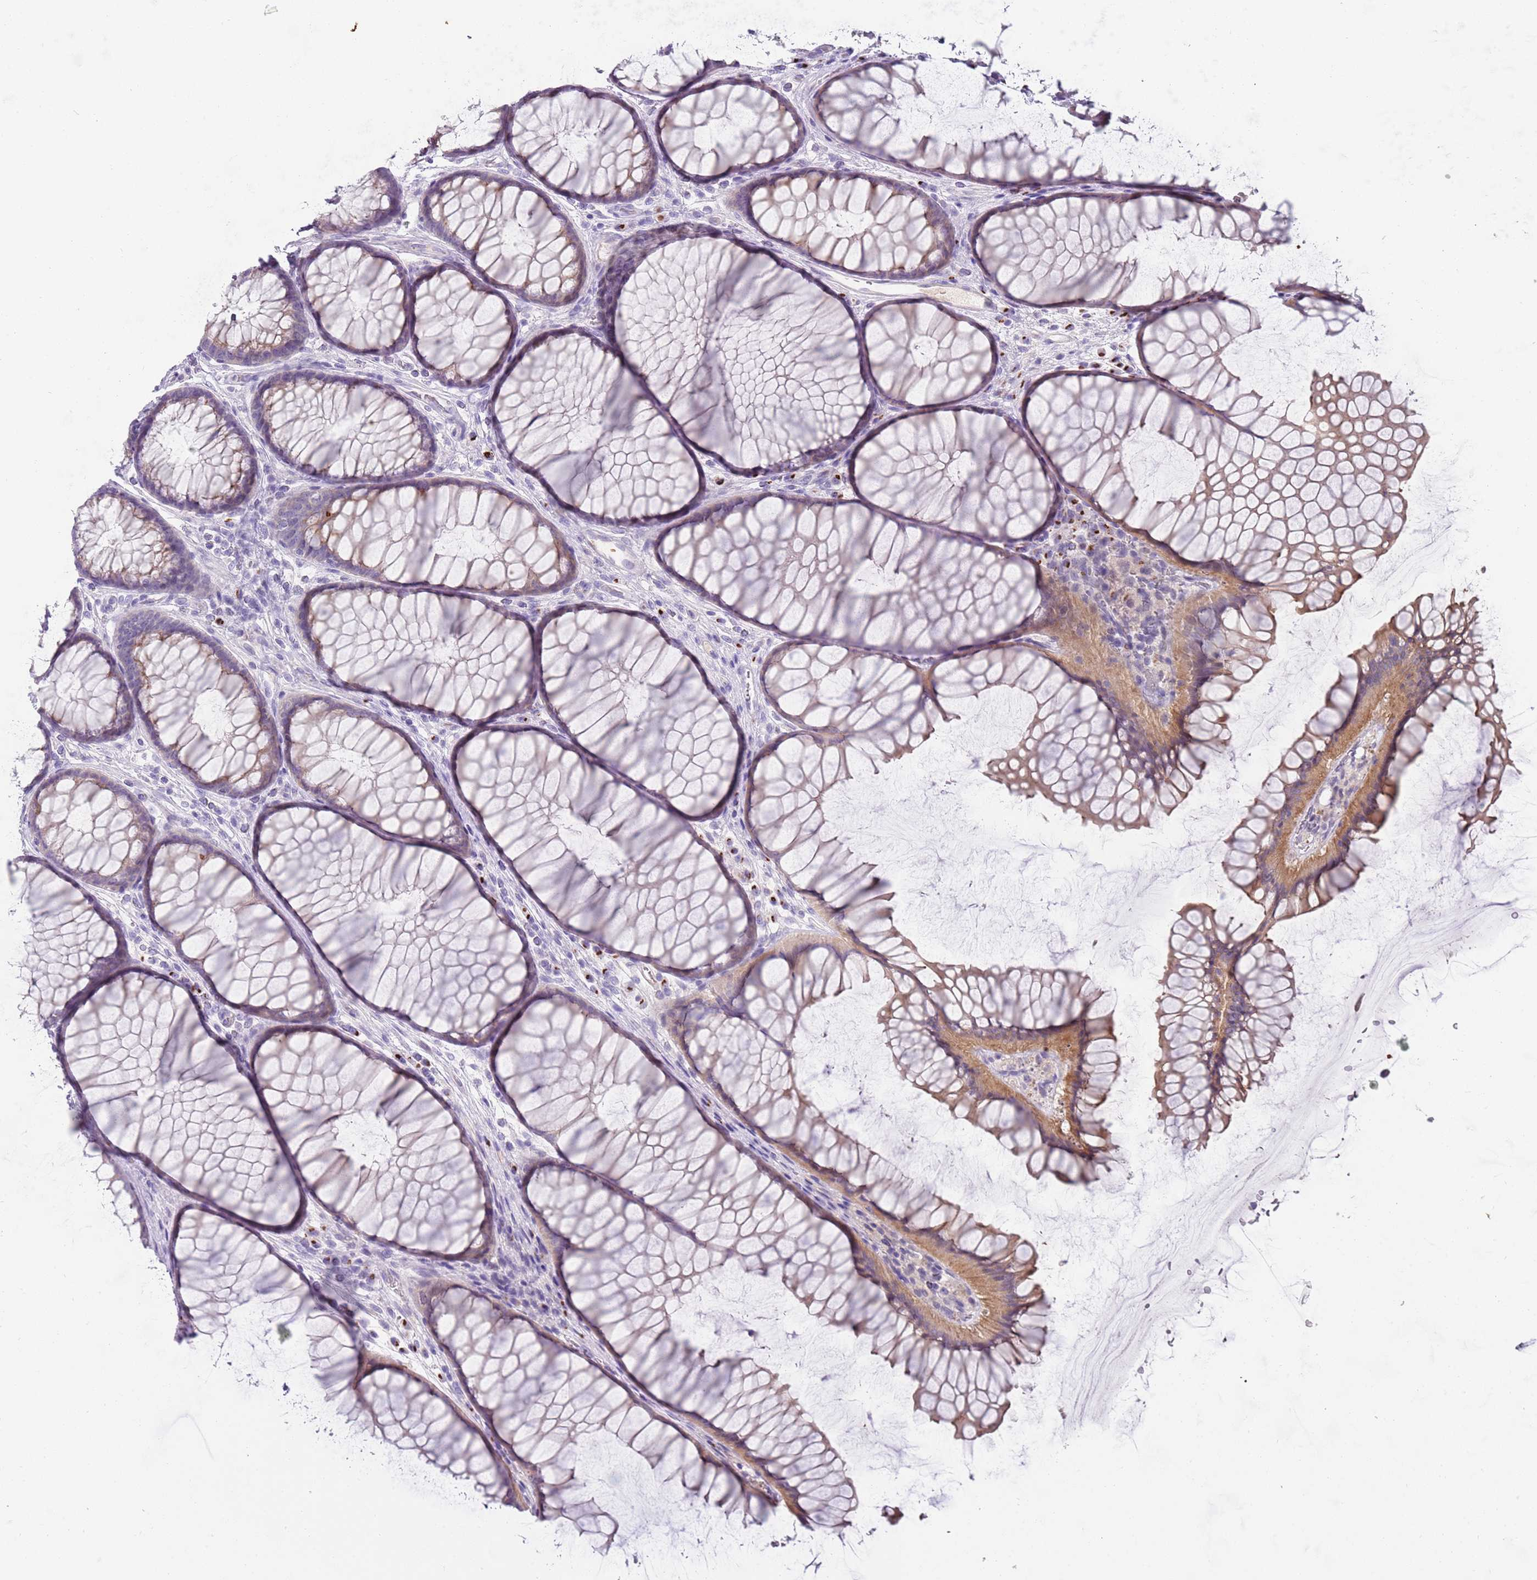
{"staining": {"intensity": "negative", "quantity": "none", "location": "none"}, "tissue": "colon", "cell_type": "Endothelial cells", "image_type": "normal", "snomed": [{"axis": "morphology", "description": "Normal tissue, NOS"}, {"axis": "topography", "description": "Colon"}], "caption": "High magnification brightfield microscopy of unremarkable colon stained with DAB (brown) and counterstained with hematoxylin (blue): endothelial cells show no significant staining. The staining was performed using DAB (3,3'-diaminobenzidine) to visualize the protein expression in brown, while the nuclei were stained in blue with hematoxylin (Magnification: 20x).", "gene": "C2CD3", "patient": {"sex": "female", "age": 82}}